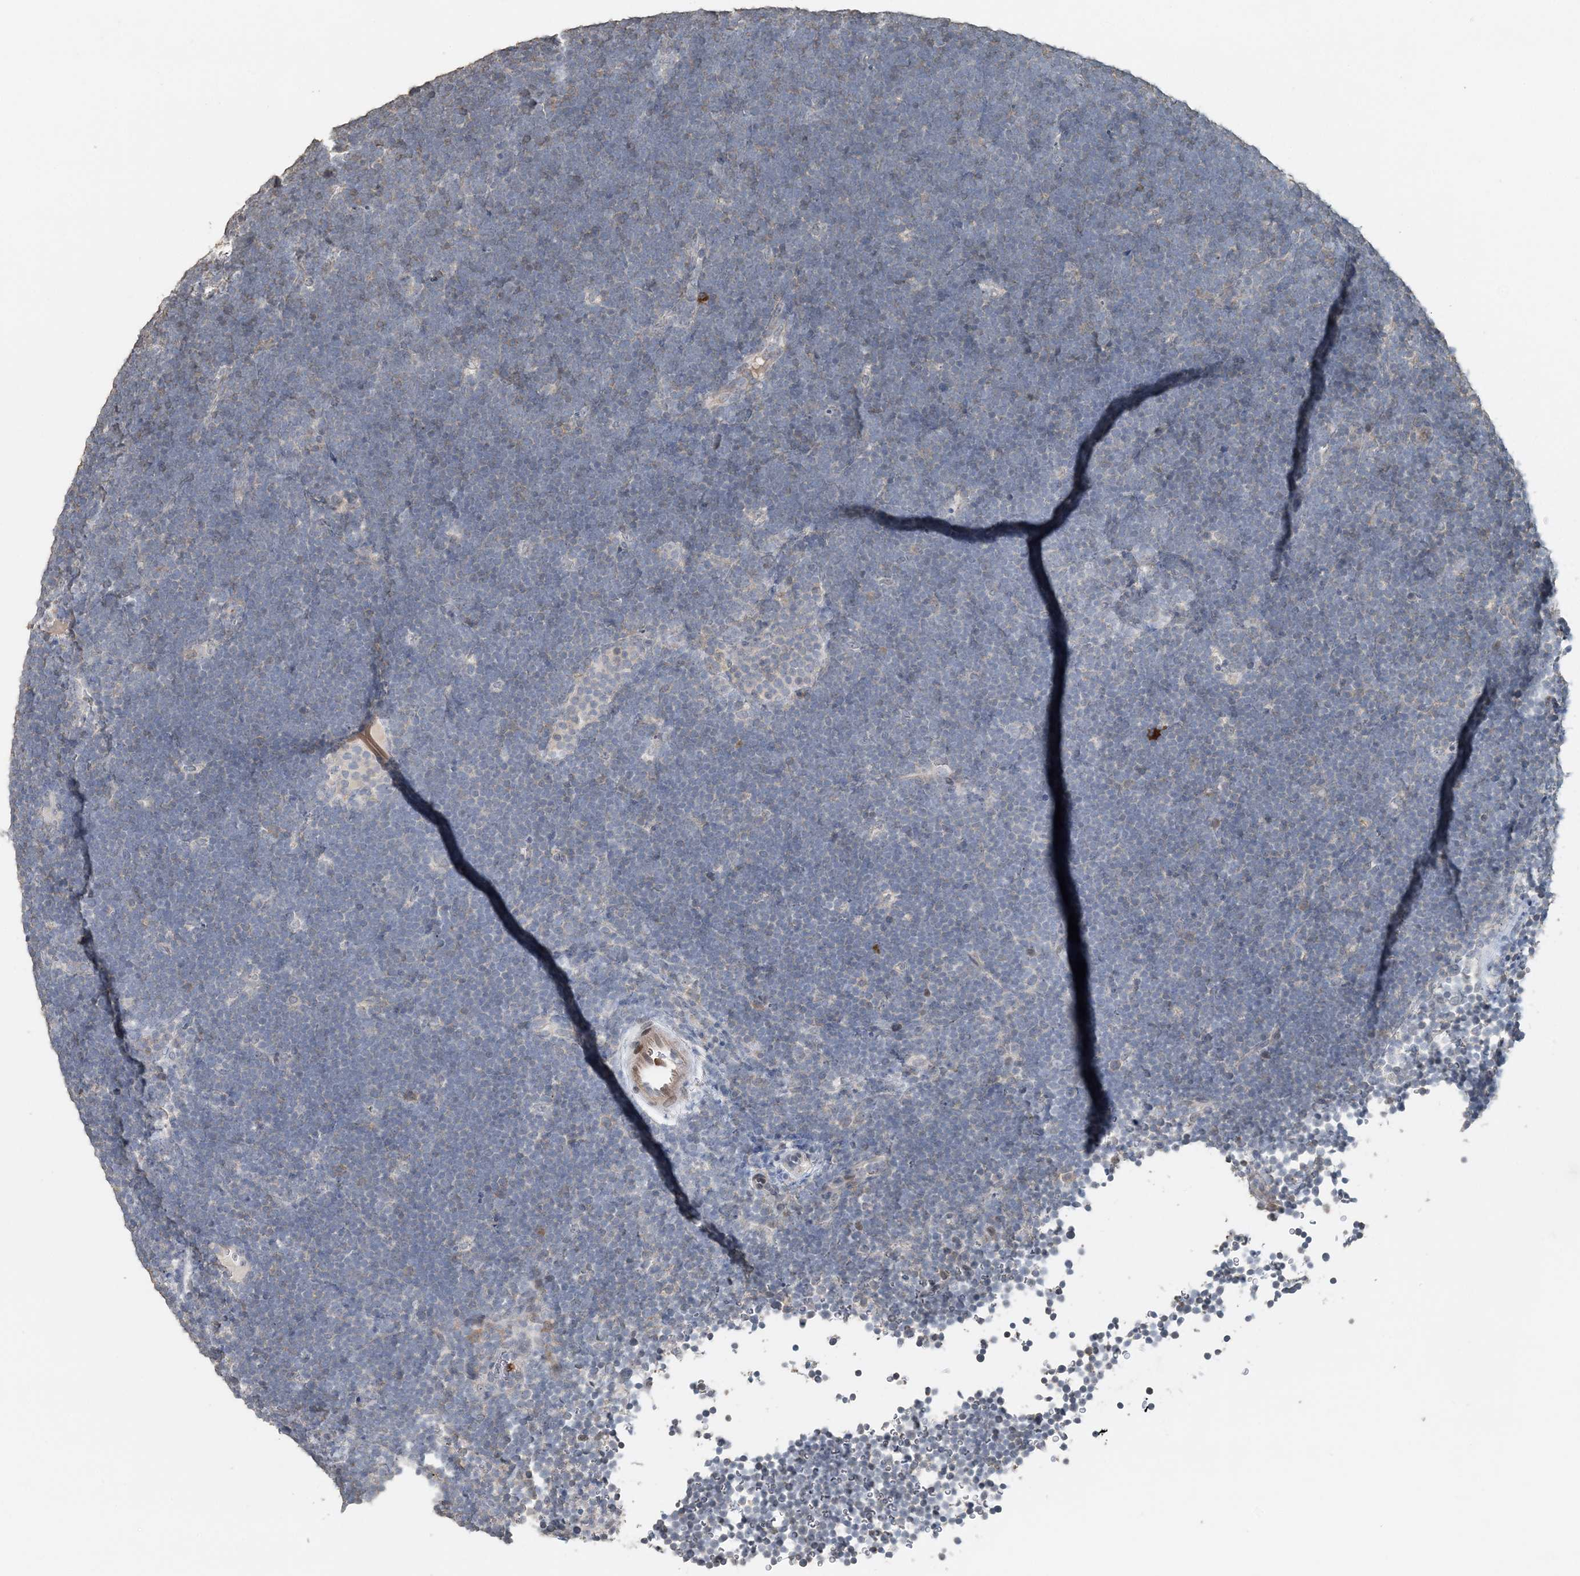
{"staining": {"intensity": "negative", "quantity": "none", "location": "none"}, "tissue": "lymphoma", "cell_type": "Tumor cells", "image_type": "cancer", "snomed": [{"axis": "morphology", "description": "Malignant lymphoma, non-Hodgkin's type, High grade"}, {"axis": "topography", "description": "Lymph node"}], "caption": "Tumor cells are negative for brown protein staining in lymphoma.", "gene": "FAM110A", "patient": {"sex": "male", "age": 13}}